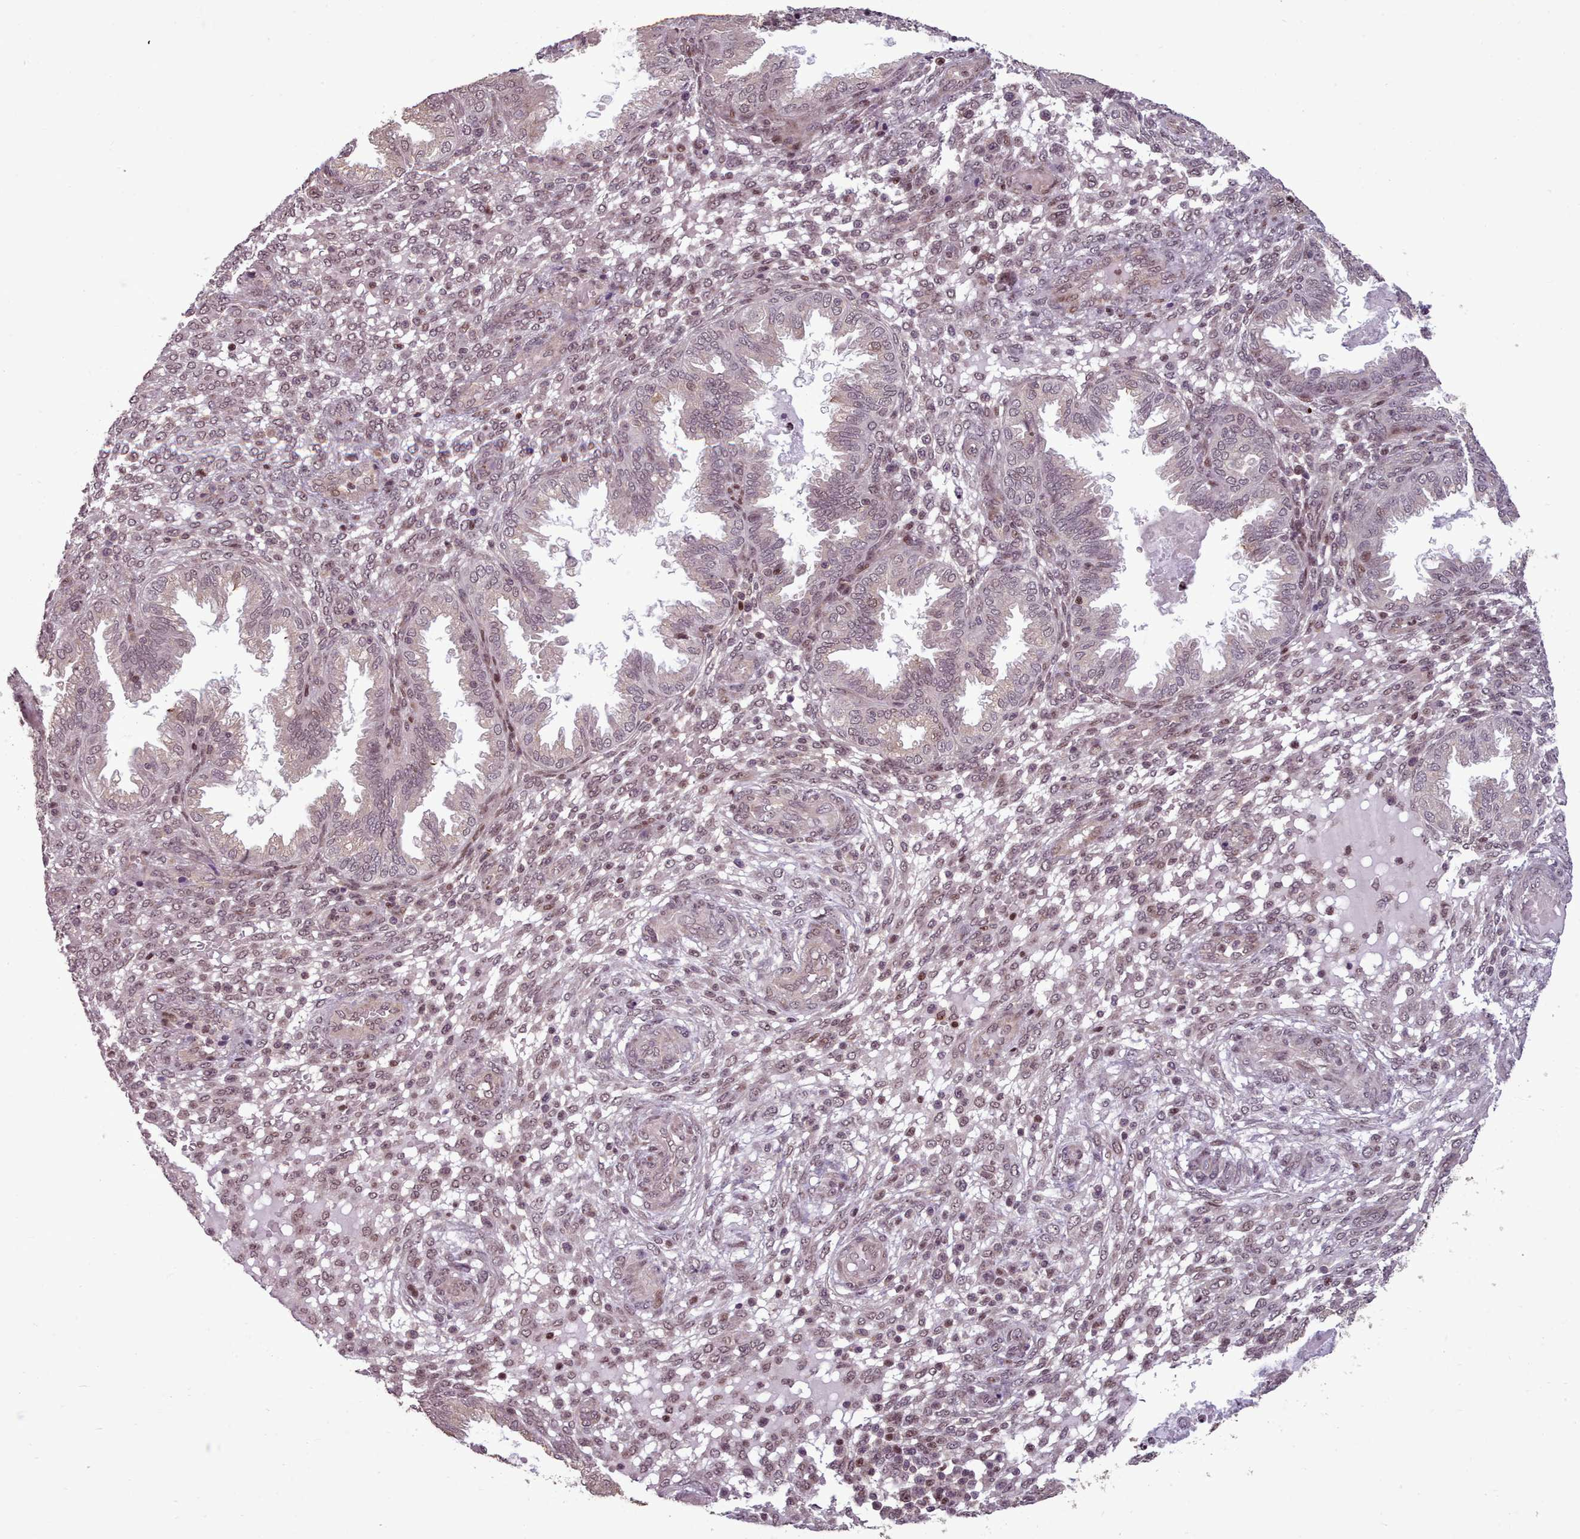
{"staining": {"intensity": "weak", "quantity": "25%-75%", "location": "nuclear"}, "tissue": "endometrium", "cell_type": "Cells in endometrial stroma", "image_type": "normal", "snomed": [{"axis": "morphology", "description": "Normal tissue, NOS"}, {"axis": "topography", "description": "Endometrium"}], "caption": "This image reveals immunohistochemistry staining of benign human endometrium, with low weak nuclear positivity in about 25%-75% of cells in endometrial stroma.", "gene": "ENSA", "patient": {"sex": "female", "age": 33}}